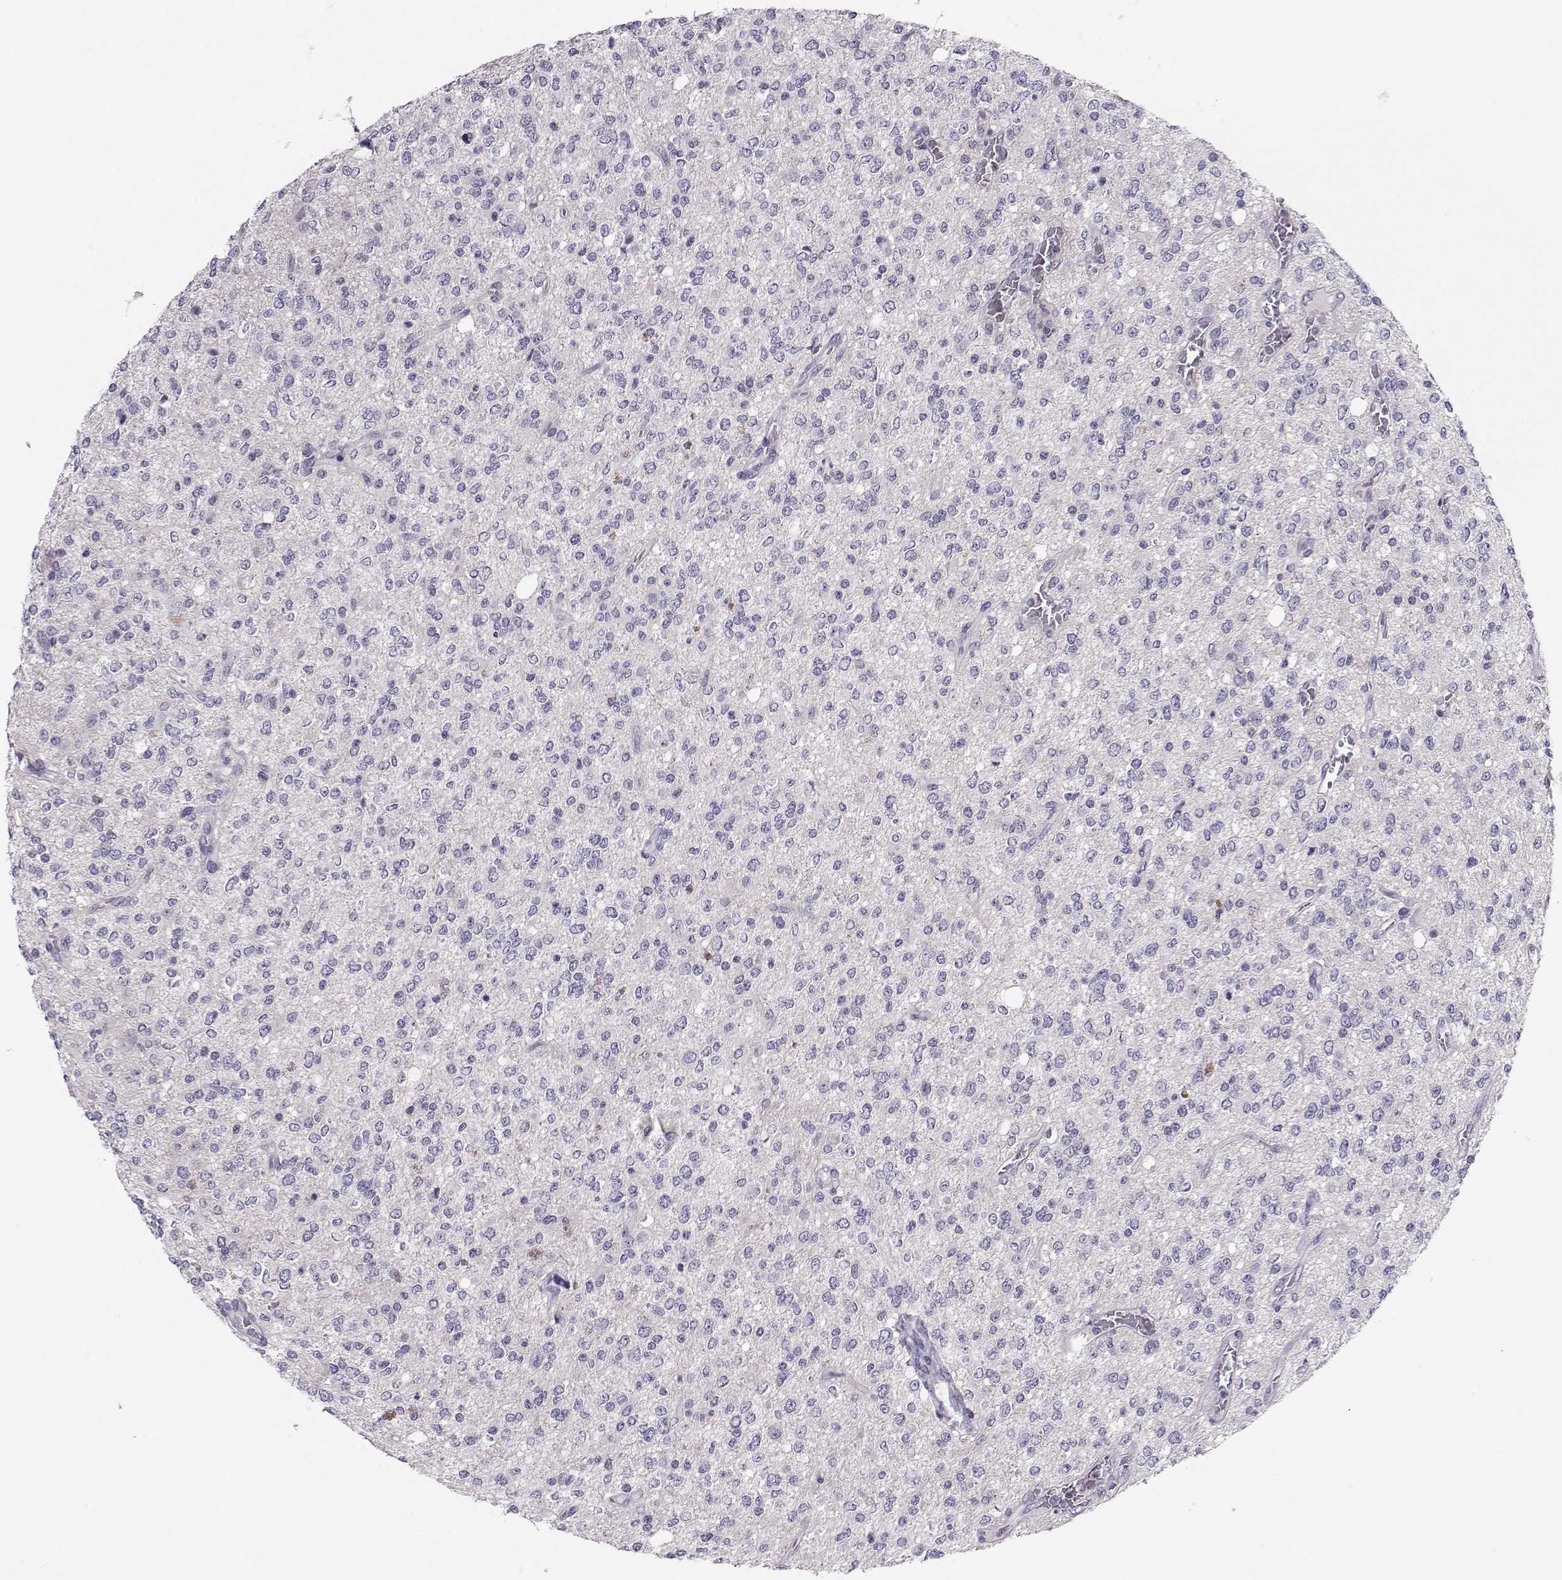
{"staining": {"intensity": "negative", "quantity": "none", "location": "none"}, "tissue": "glioma", "cell_type": "Tumor cells", "image_type": "cancer", "snomed": [{"axis": "morphology", "description": "Glioma, malignant, Low grade"}, {"axis": "topography", "description": "Brain"}], "caption": "A high-resolution photomicrograph shows immunohistochemistry (IHC) staining of low-grade glioma (malignant), which displays no significant positivity in tumor cells.", "gene": "MROH7", "patient": {"sex": "male", "age": 67}}